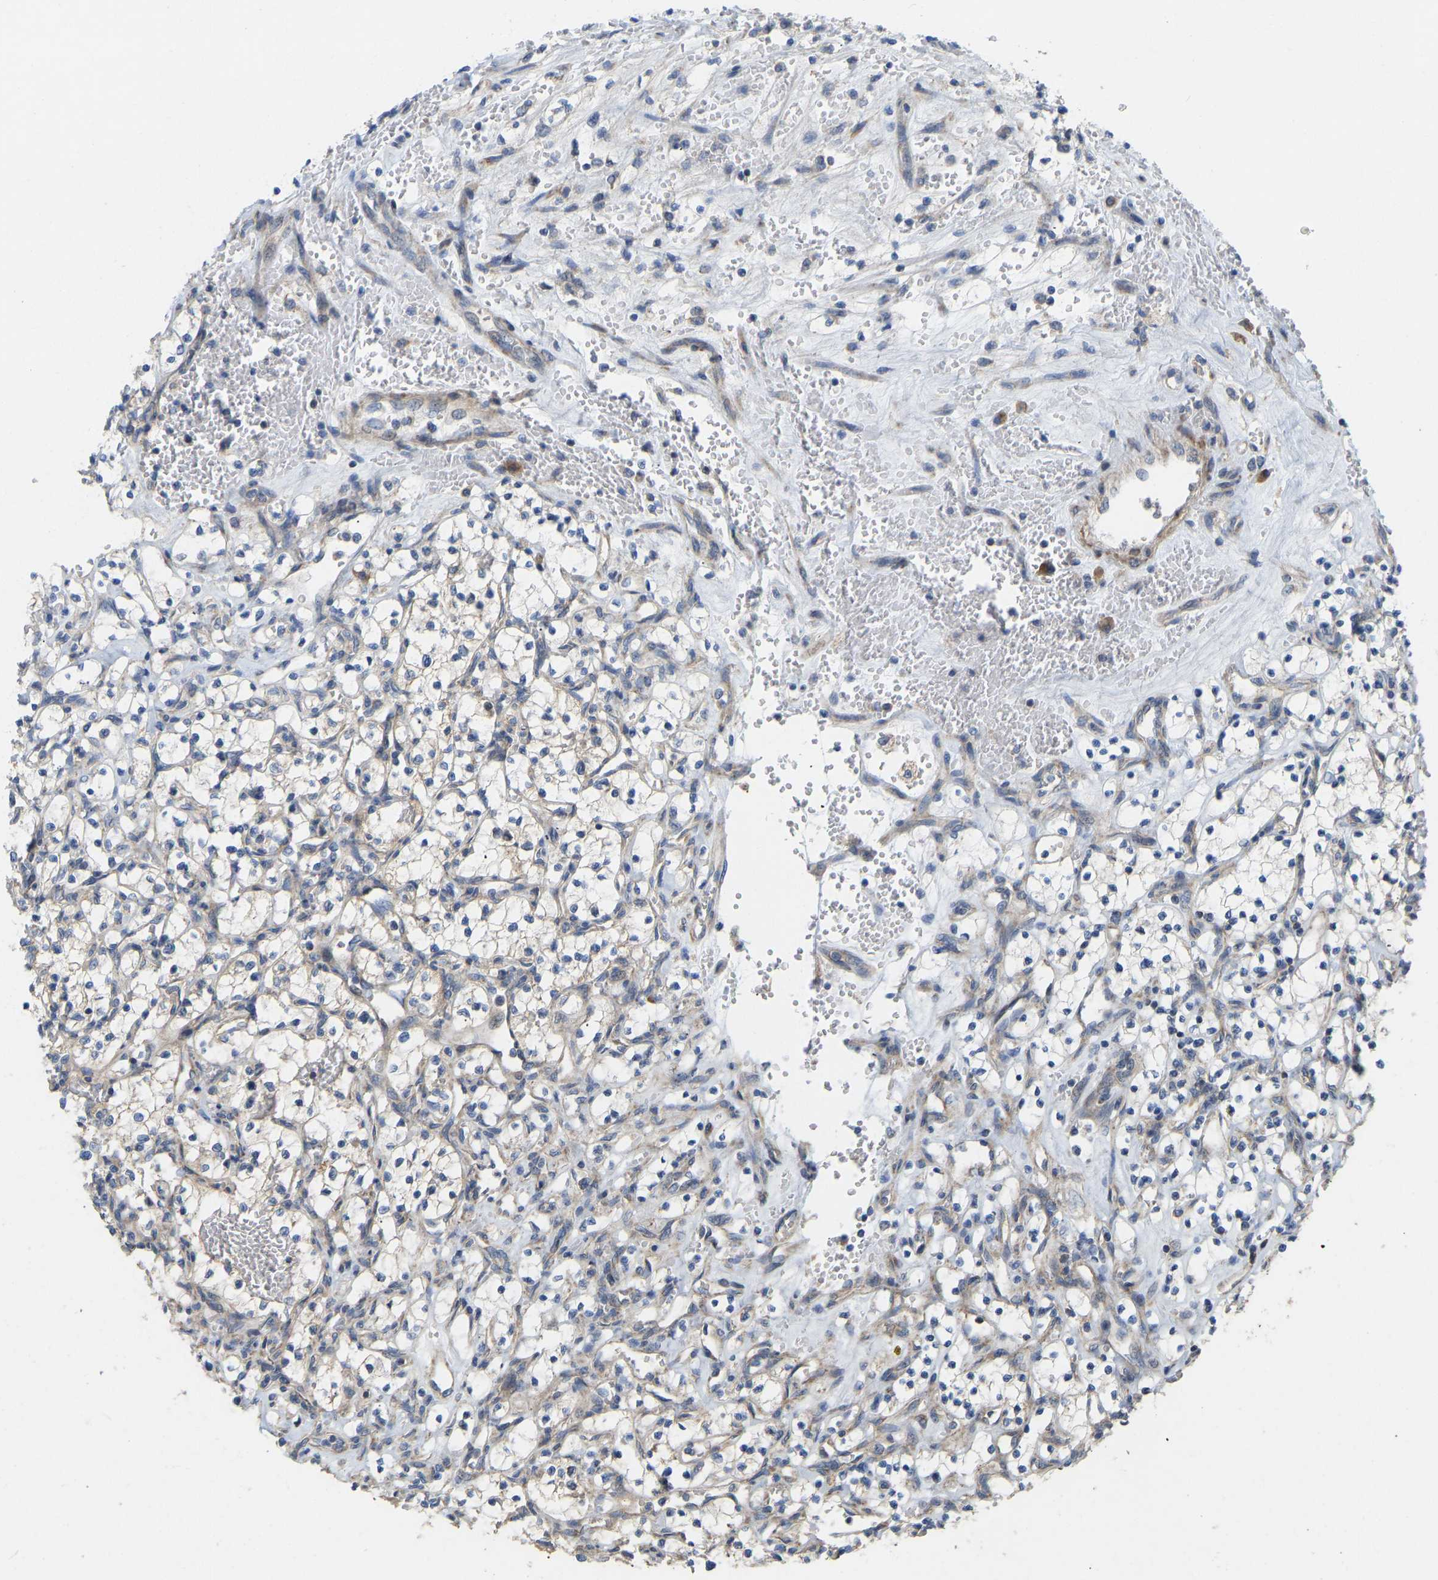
{"staining": {"intensity": "negative", "quantity": "none", "location": "none"}, "tissue": "renal cancer", "cell_type": "Tumor cells", "image_type": "cancer", "snomed": [{"axis": "morphology", "description": "Adenocarcinoma, uncertain malignant potential"}, {"axis": "topography", "description": "Kidney"}], "caption": "An image of renal cancer (adenocarcinoma,  uncertain malignant potential) stained for a protein exhibits no brown staining in tumor cells. The staining was performed using DAB to visualize the protein expression in brown, while the nuclei were stained in blue with hematoxylin (Magnification: 20x).", "gene": "HACD2", "patient": {"sex": "male", "age": 63}}